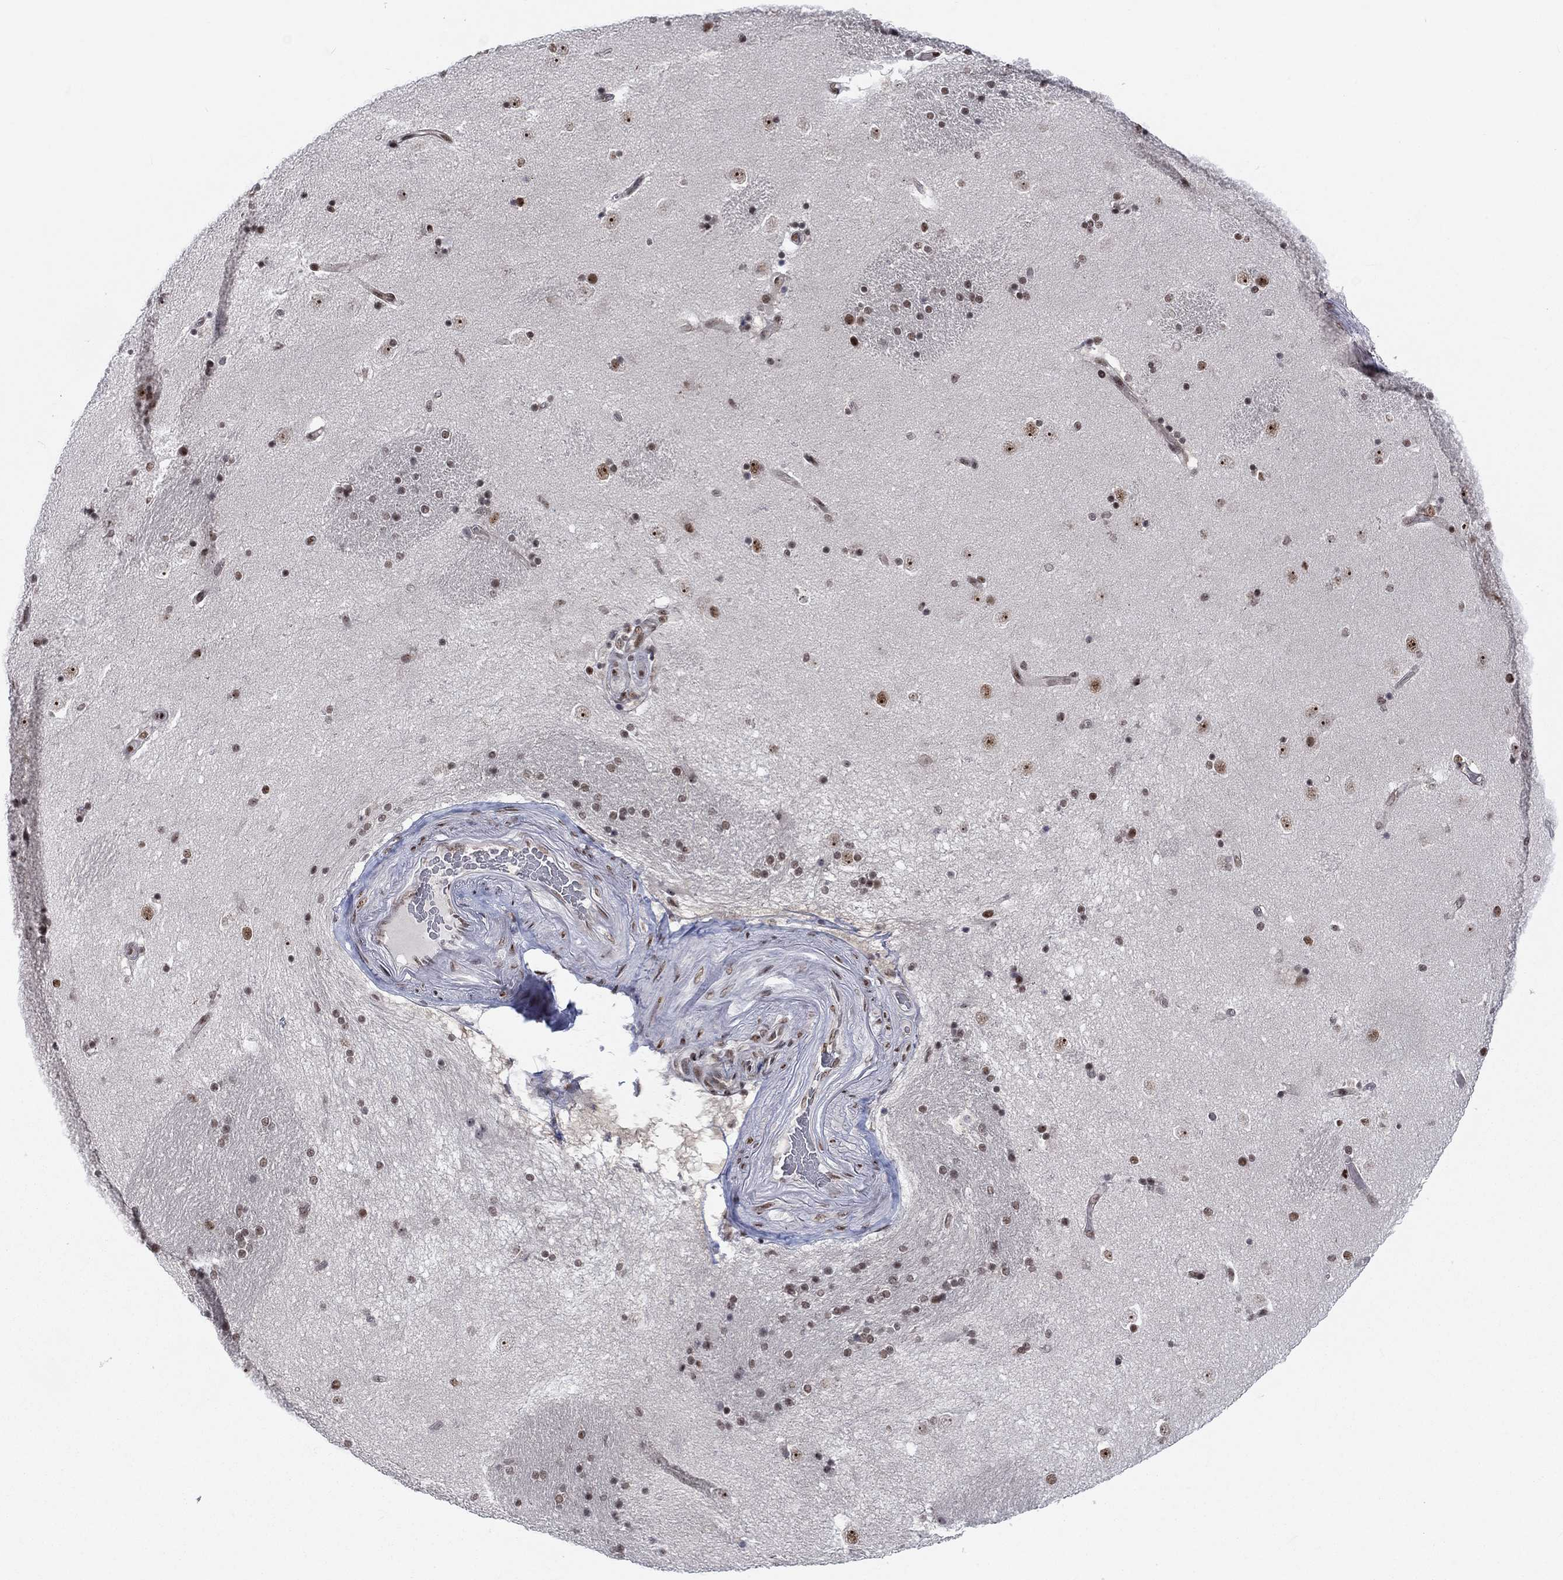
{"staining": {"intensity": "strong", "quantity": "<25%", "location": "nuclear"}, "tissue": "caudate", "cell_type": "Glial cells", "image_type": "normal", "snomed": [{"axis": "morphology", "description": "Normal tissue, NOS"}, {"axis": "topography", "description": "Lateral ventricle wall"}], "caption": "Immunohistochemistry staining of benign caudate, which displays medium levels of strong nuclear expression in approximately <25% of glial cells indicating strong nuclear protein staining. The staining was performed using DAB (3,3'-diaminobenzidine) (brown) for protein detection and nuclei were counterstained in hematoxylin (blue).", "gene": "FYTTD1", "patient": {"sex": "male", "age": 51}}